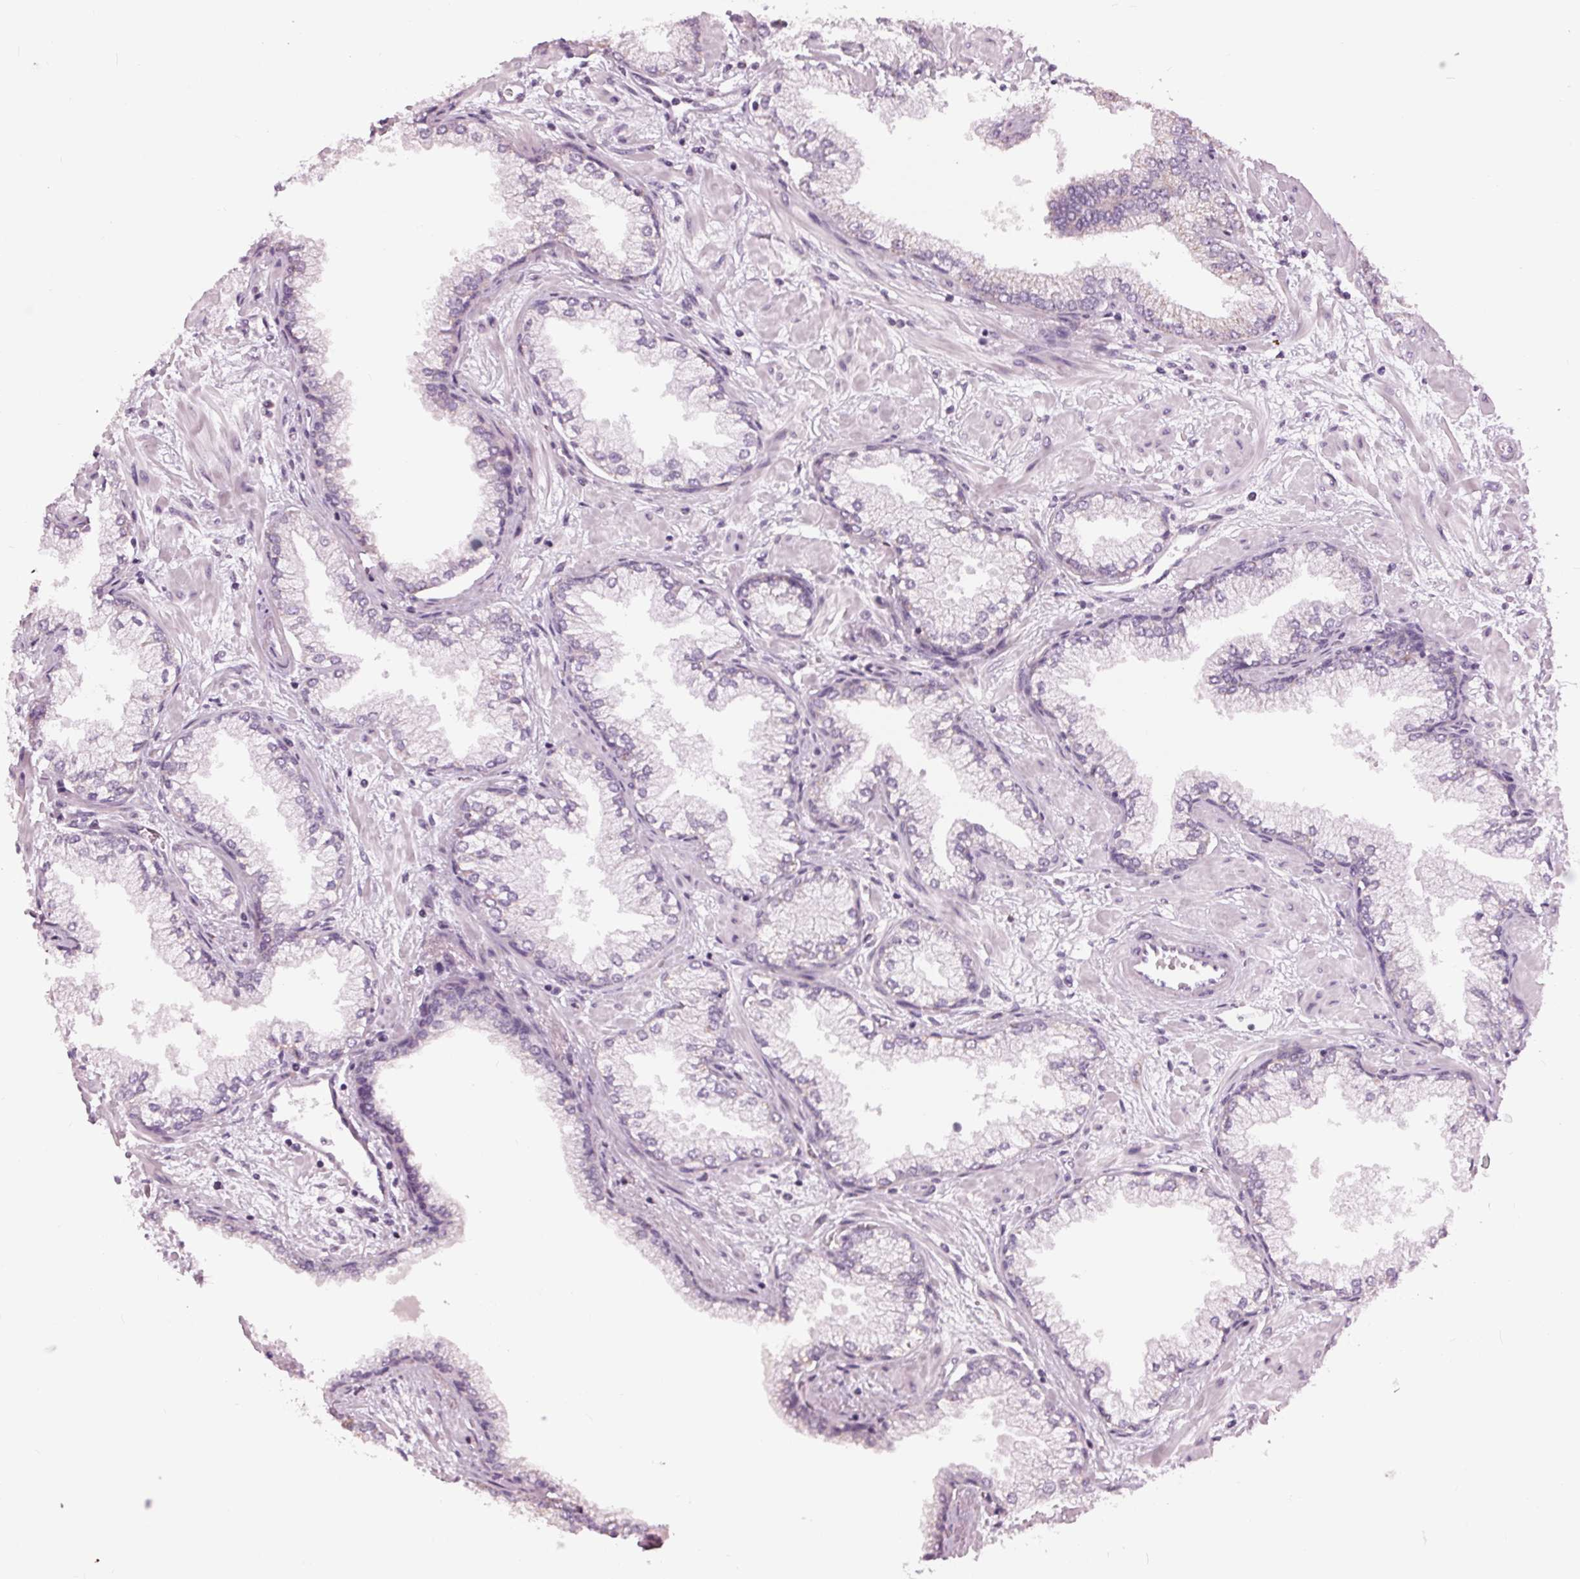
{"staining": {"intensity": "weak", "quantity": "<25%", "location": "cytoplasmic/membranous"}, "tissue": "prostate cancer", "cell_type": "Tumor cells", "image_type": "cancer", "snomed": [{"axis": "morphology", "description": "Adenocarcinoma, Low grade"}, {"axis": "topography", "description": "Prostate"}], "caption": "Immunohistochemical staining of low-grade adenocarcinoma (prostate) shows no significant staining in tumor cells. (Immunohistochemistry (ihc), brightfield microscopy, high magnification).", "gene": "SAMD4A", "patient": {"sex": "male", "age": 55}}